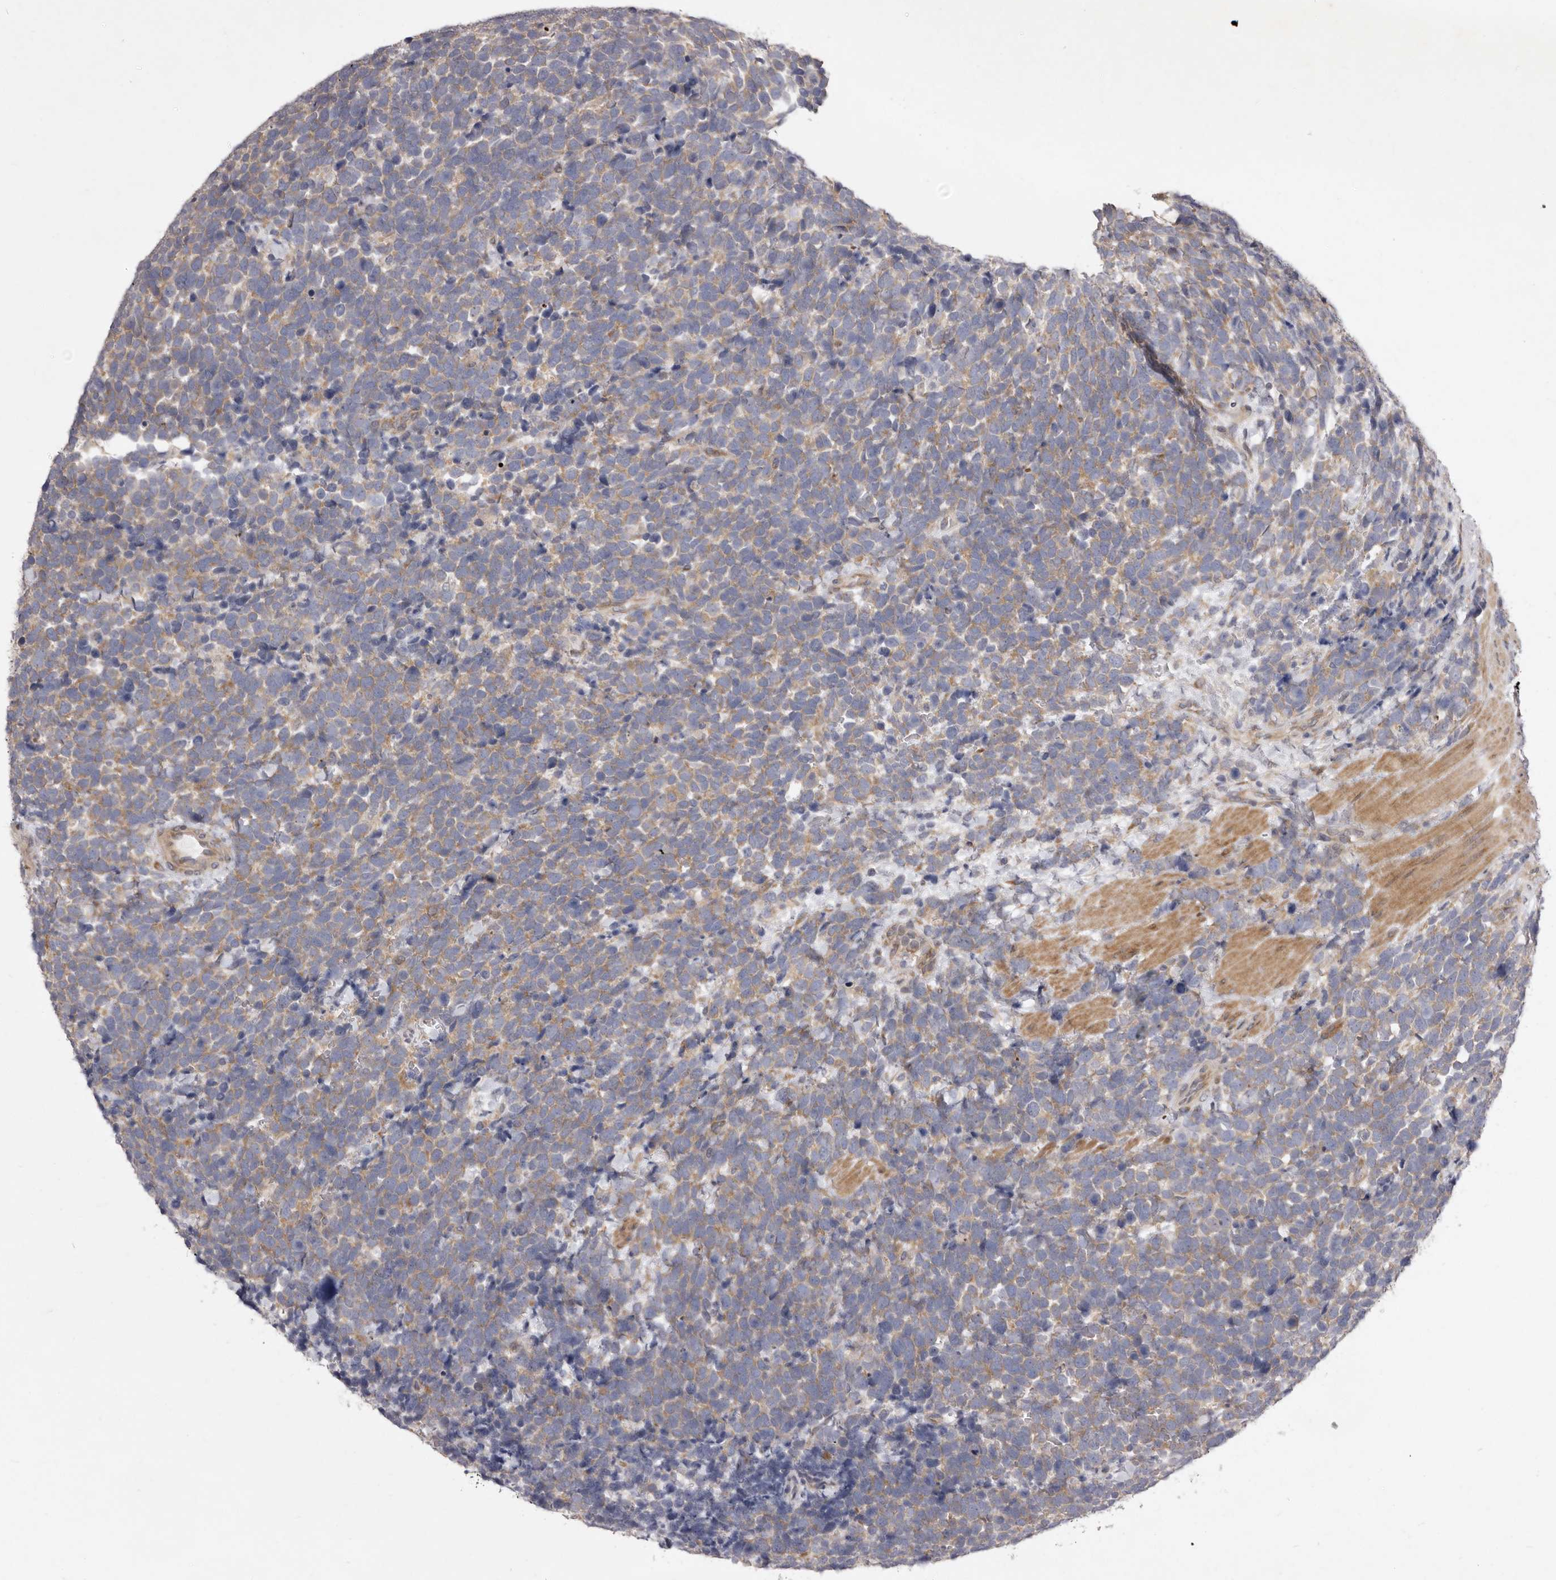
{"staining": {"intensity": "moderate", "quantity": ">75%", "location": "cytoplasmic/membranous"}, "tissue": "urothelial cancer", "cell_type": "Tumor cells", "image_type": "cancer", "snomed": [{"axis": "morphology", "description": "Urothelial carcinoma, High grade"}, {"axis": "topography", "description": "Urinary bladder"}], "caption": "Immunohistochemistry of human urothelial cancer exhibits medium levels of moderate cytoplasmic/membranous staining in approximately >75% of tumor cells.", "gene": "TBC1D8B", "patient": {"sex": "female", "age": 82}}